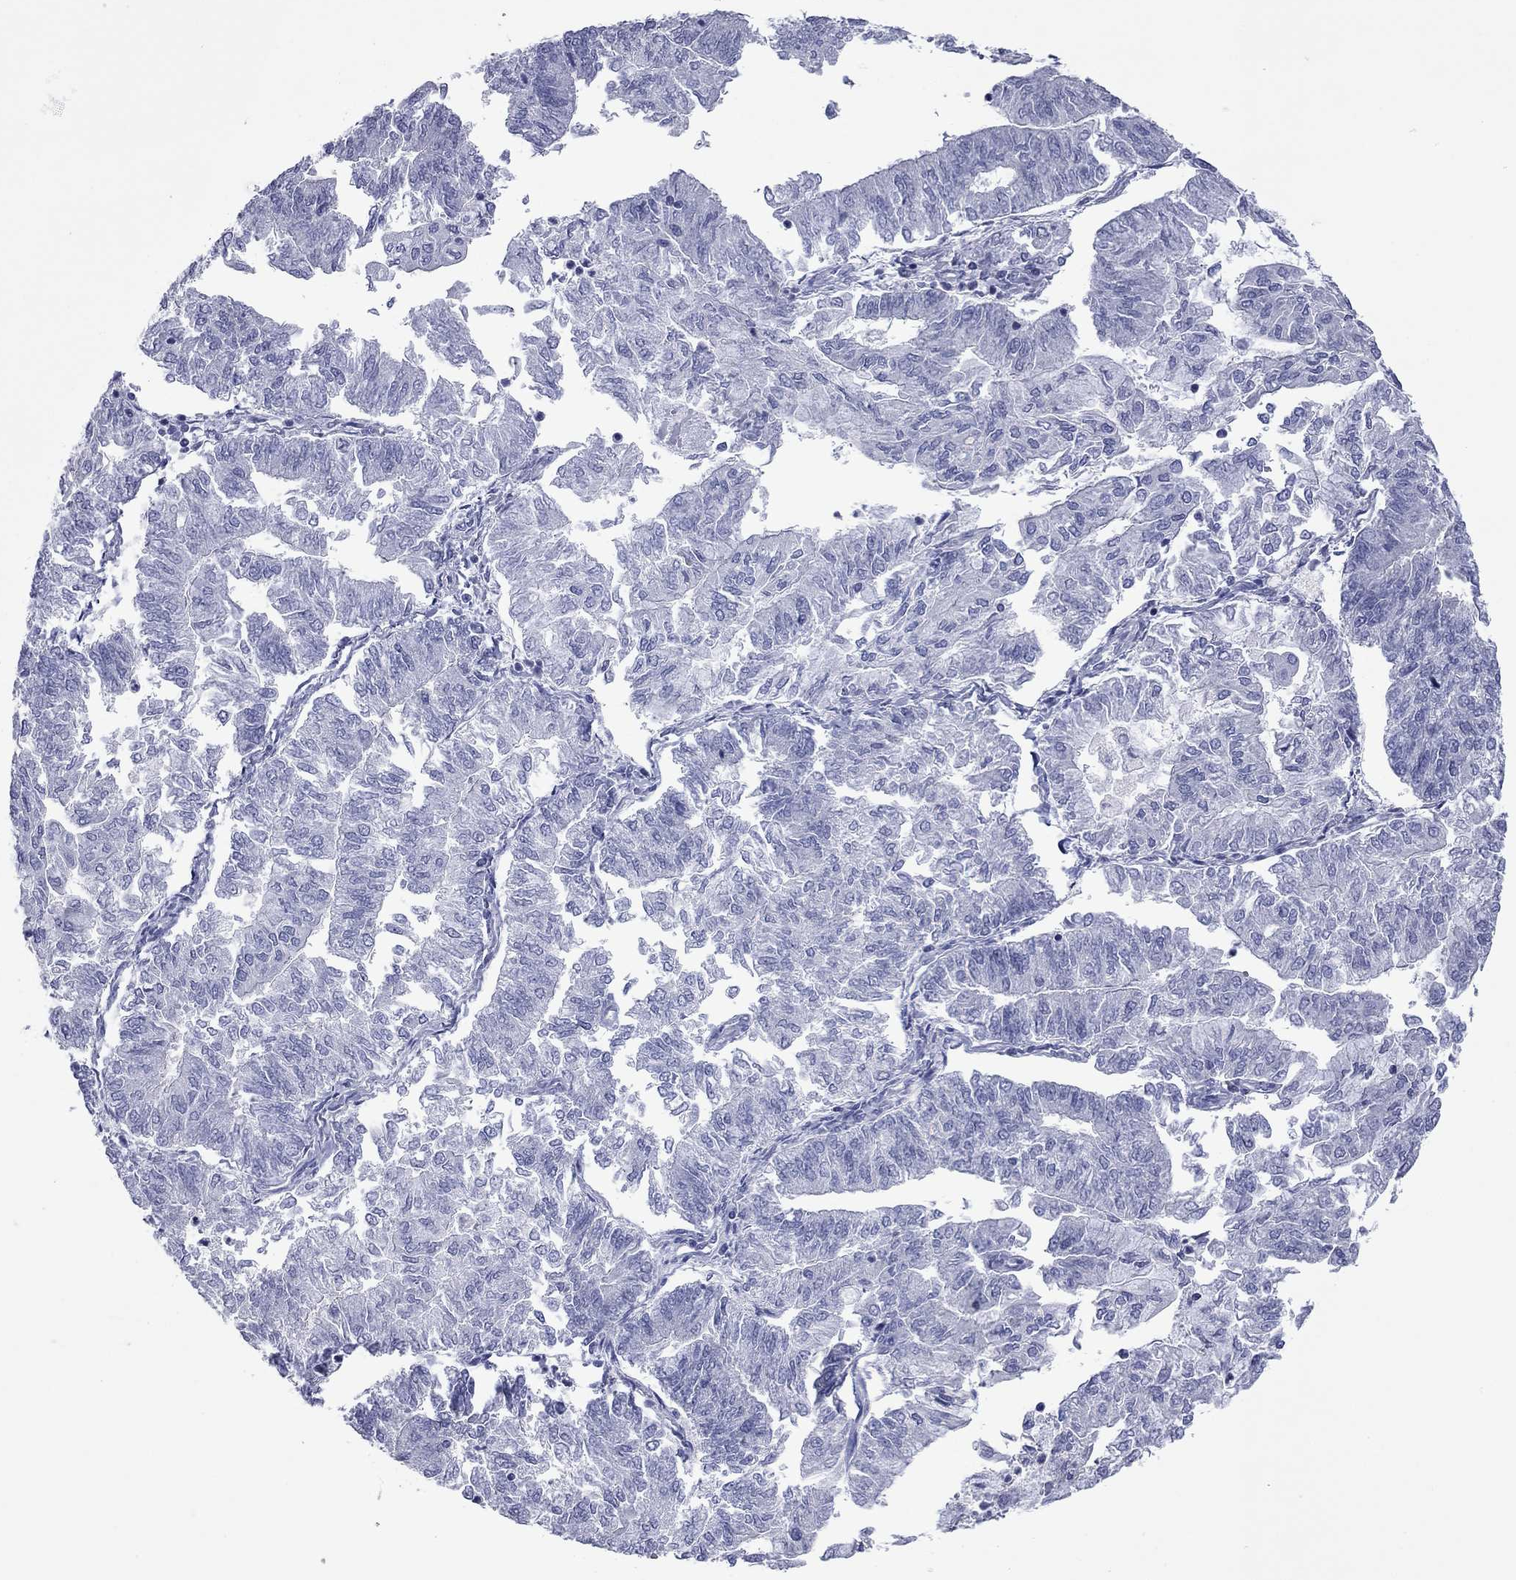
{"staining": {"intensity": "negative", "quantity": "none", "location": "none"}, "tissue": "endometrial cancer", "cell_type": "Tumor cells", "image_type": "cancer", "snomed": [{"axis": "morphology", "description": "Adenocarcinoma, NOS"}, {"axis": "topography", "description": "Endometrium"}], "caption": "Immunohistochemistry (IHC) photomicrograph of neoplastic tissue: human endometrial adenocarcinoma stained with DAB reveals no significant protein staining in tumor cells.", "gene": "ACTL7B", "patient": {"sex": "female", "age": 59}}